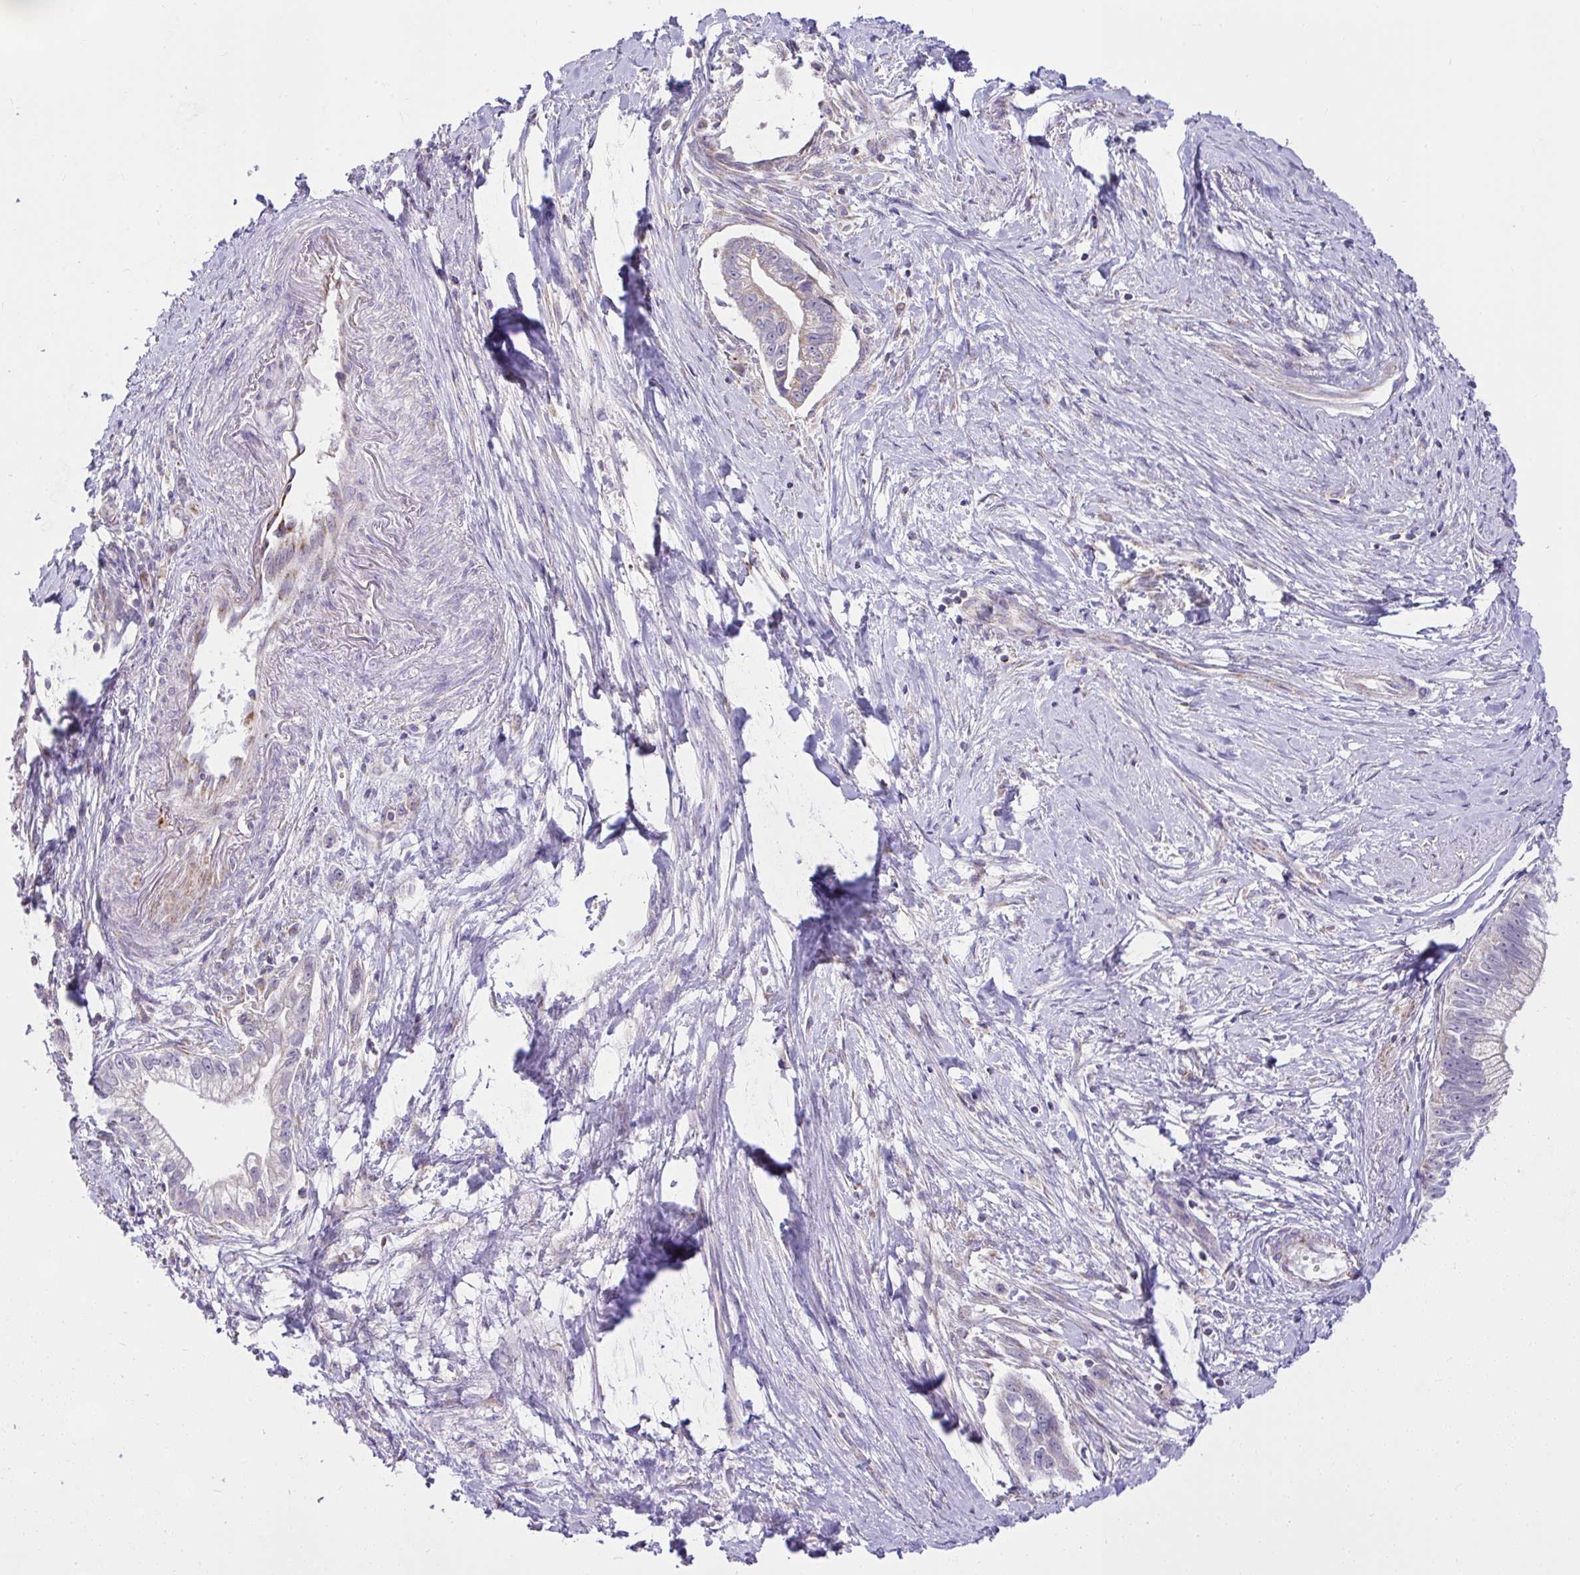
{"staining": {"intensity": "negative", "quantity": "none", "location": "none"}, "tissue": "pancreatic cancer", "cell_type": "Tumor cells", "image_type": "cancer", "snomed": [{"axis": "morphology", "description": "Adenocarcinoma, NOS"}, {"axis": "topography", "description": "Pancreas"}], "caption": "Immunohistochemistry (IHC) of adenocarcinoma (pancreatic) demonstrates no positivity in tumor cells.", "gene": "CEP63", "patient": {"sex": "male", "age": 70}}